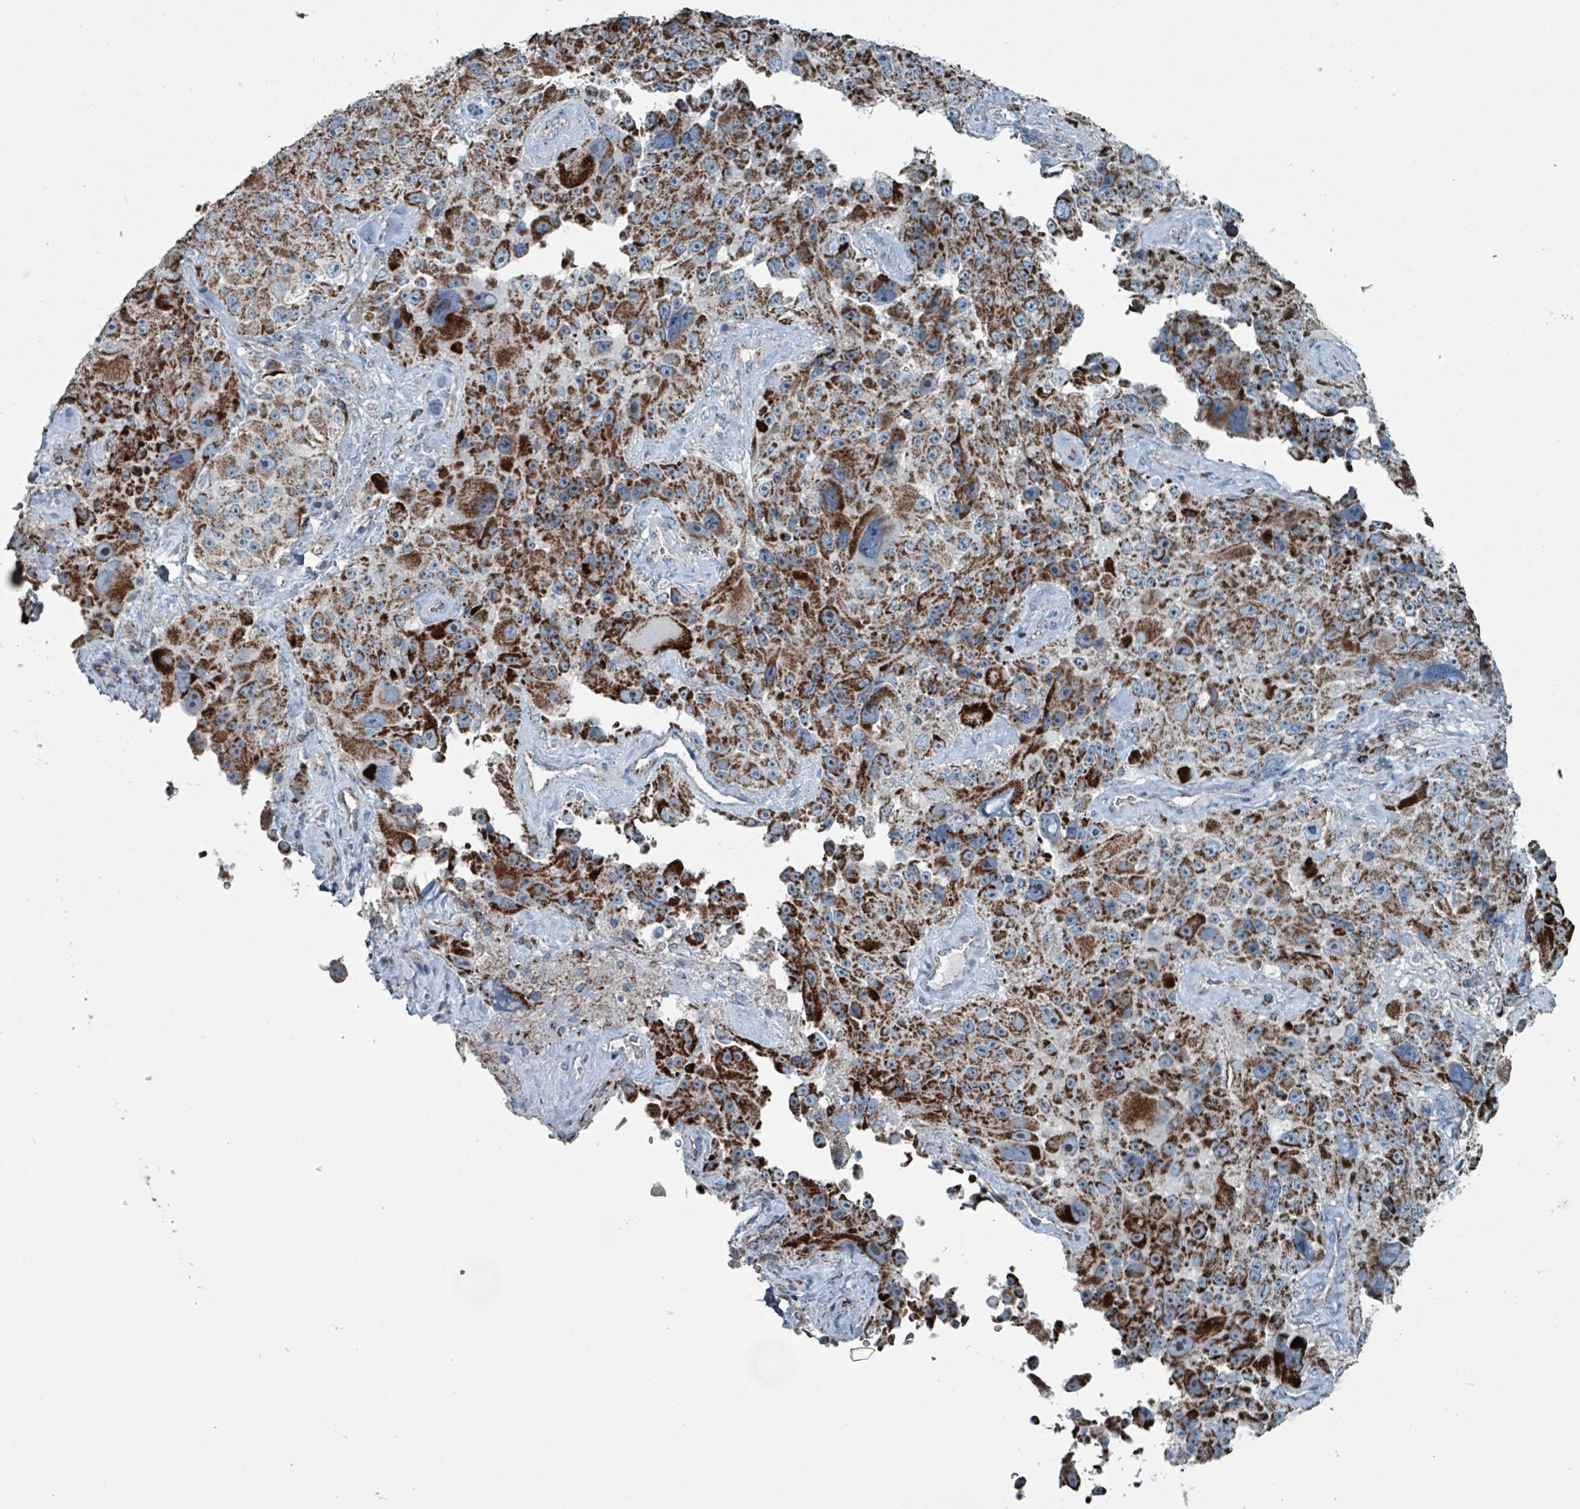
{"staining": {"intensity": "strong", "quantity": ">75%", "location": "cytoplasmic/membranous"}, "tissue": "melanoma", "cell_type": "Tumor cells", "image_type": "cancer", "snomed": [{"axis": "morphology", "description": "Malignant melanoma, Metastatic site"}, {"axis": "topography", "description": "Lymph node"}], "caption": "Strong cytoplasmic/membranous positivity for a protein is present in about >75% of tumor cells of malignant melanoma (metastatic site) using immunohistochemistry (IHC).", "gene": "ABHD18", "patient": {"sex": "male", "age": 62}}